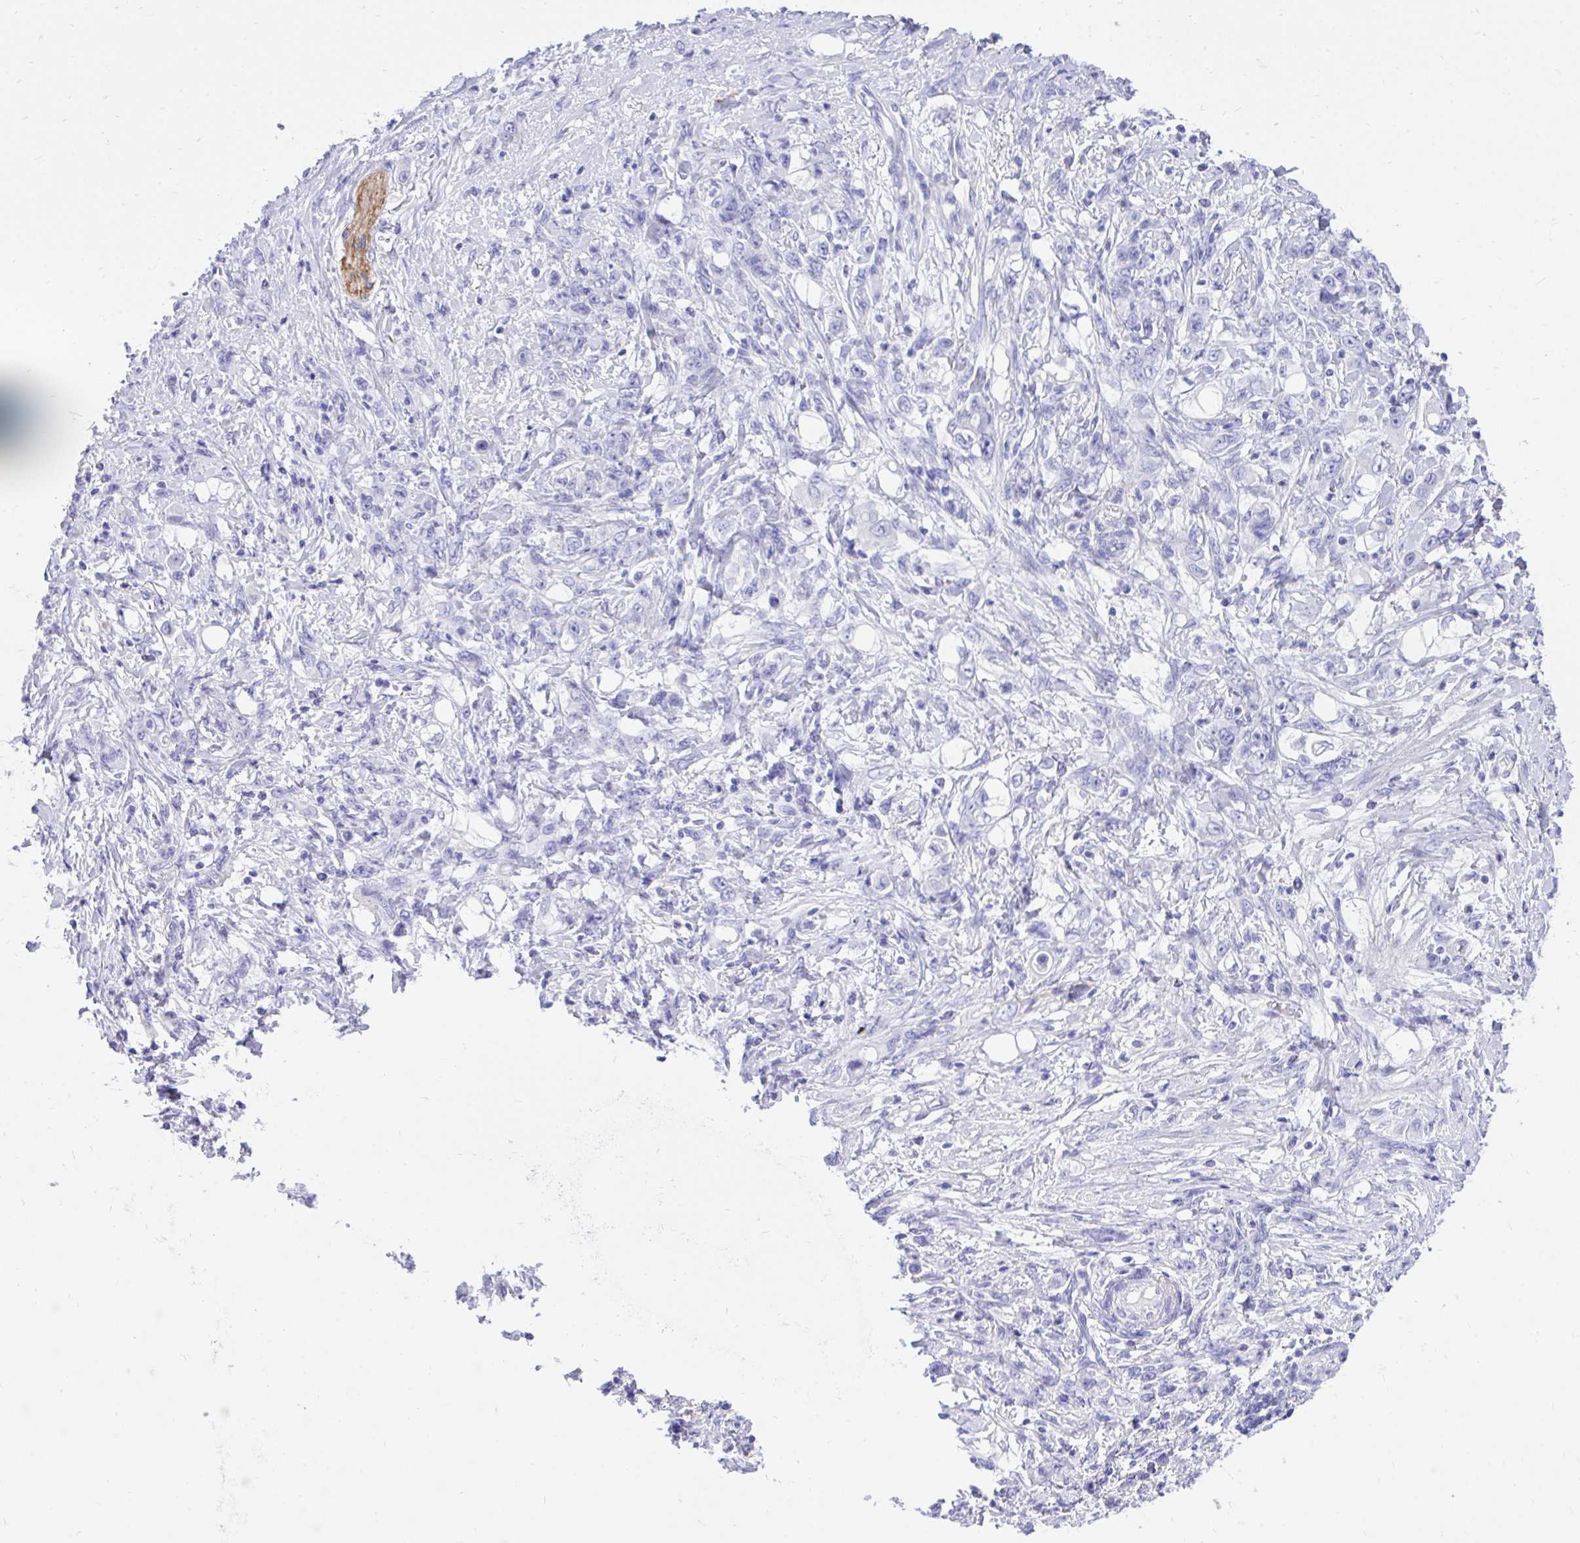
{"staining": {"intensity": "negative", "quantity": "none", "location": "none"}, "tissue": "stomach cancer", "cell_type": "Tumor cells", "image_type": "cancer", "snomed": [{"axis": "morphology", "description": "Adenocarcinoma, NOS"}, {"axis": "topography", "description": "Stomach"}], "caption": "A high-resolution photomicrograph shows immunohistochemistry (IHC) staining of adenocarcinoma (stomach), which exhibits no significant staining in tumor cells.", "gene": "MON1A", "patient": {"sex": "female", "age": 79}}